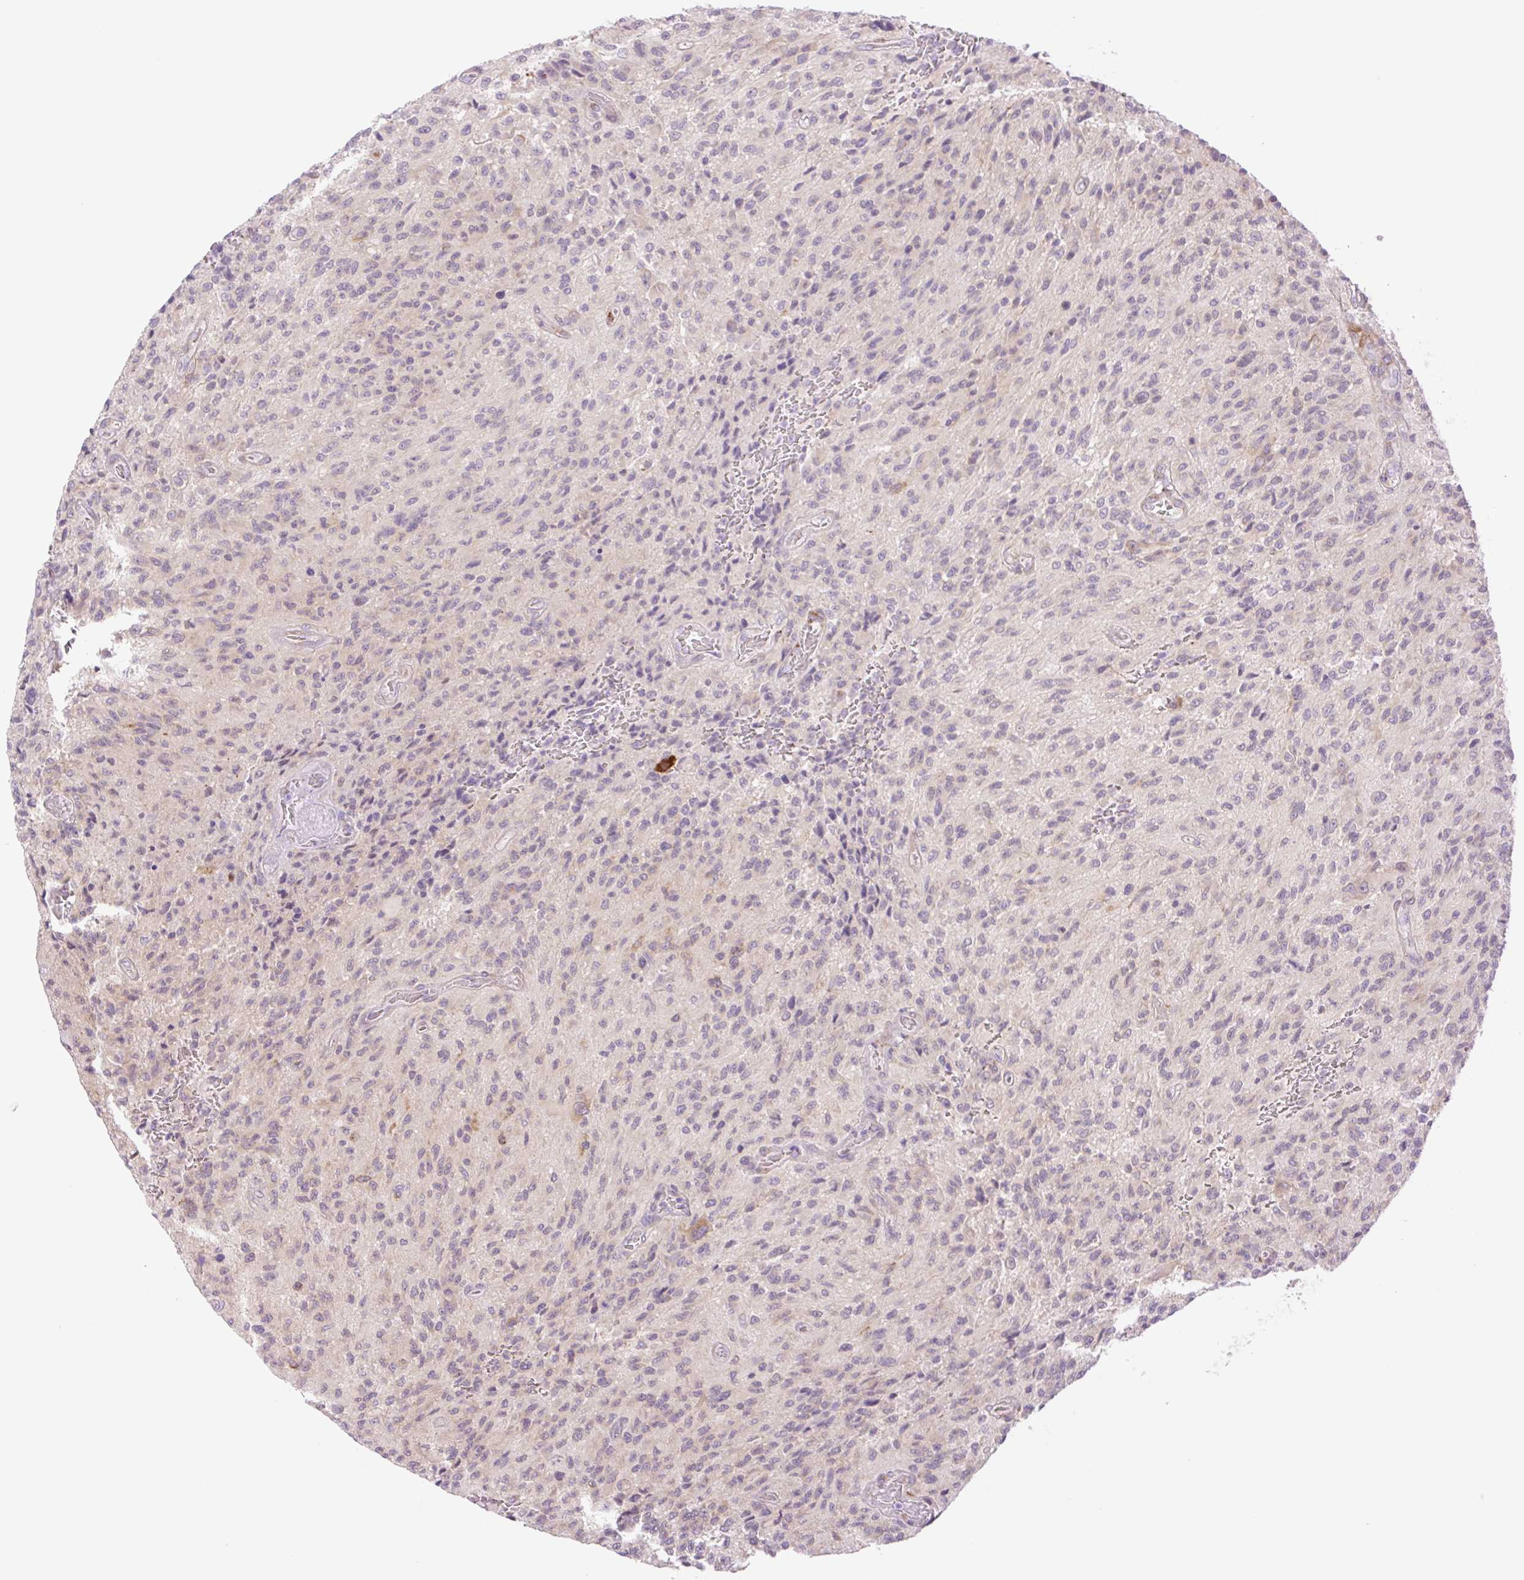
{"staining": {"intensity": "weak", "quantity": "<25%", "location": "cytoplasmic/membranous"}, "tissue": "glioma", "cell_type": "Tumor cells", "image_type": "cancer", "snomed": [{"axis": "morphology", "description": "Normal tissue, NOS"}, {"axis": "morphology", "description": "Glioma, malignant, High grade"}, {"axis": "topography", "description": "Cerebral cortex"}], "caption": "The image exhibits no significant expression in tumor cells of malignant glioma (high-grade).", "gene": "COL5A1", "patient": {"sex": "male", "age": 56}}